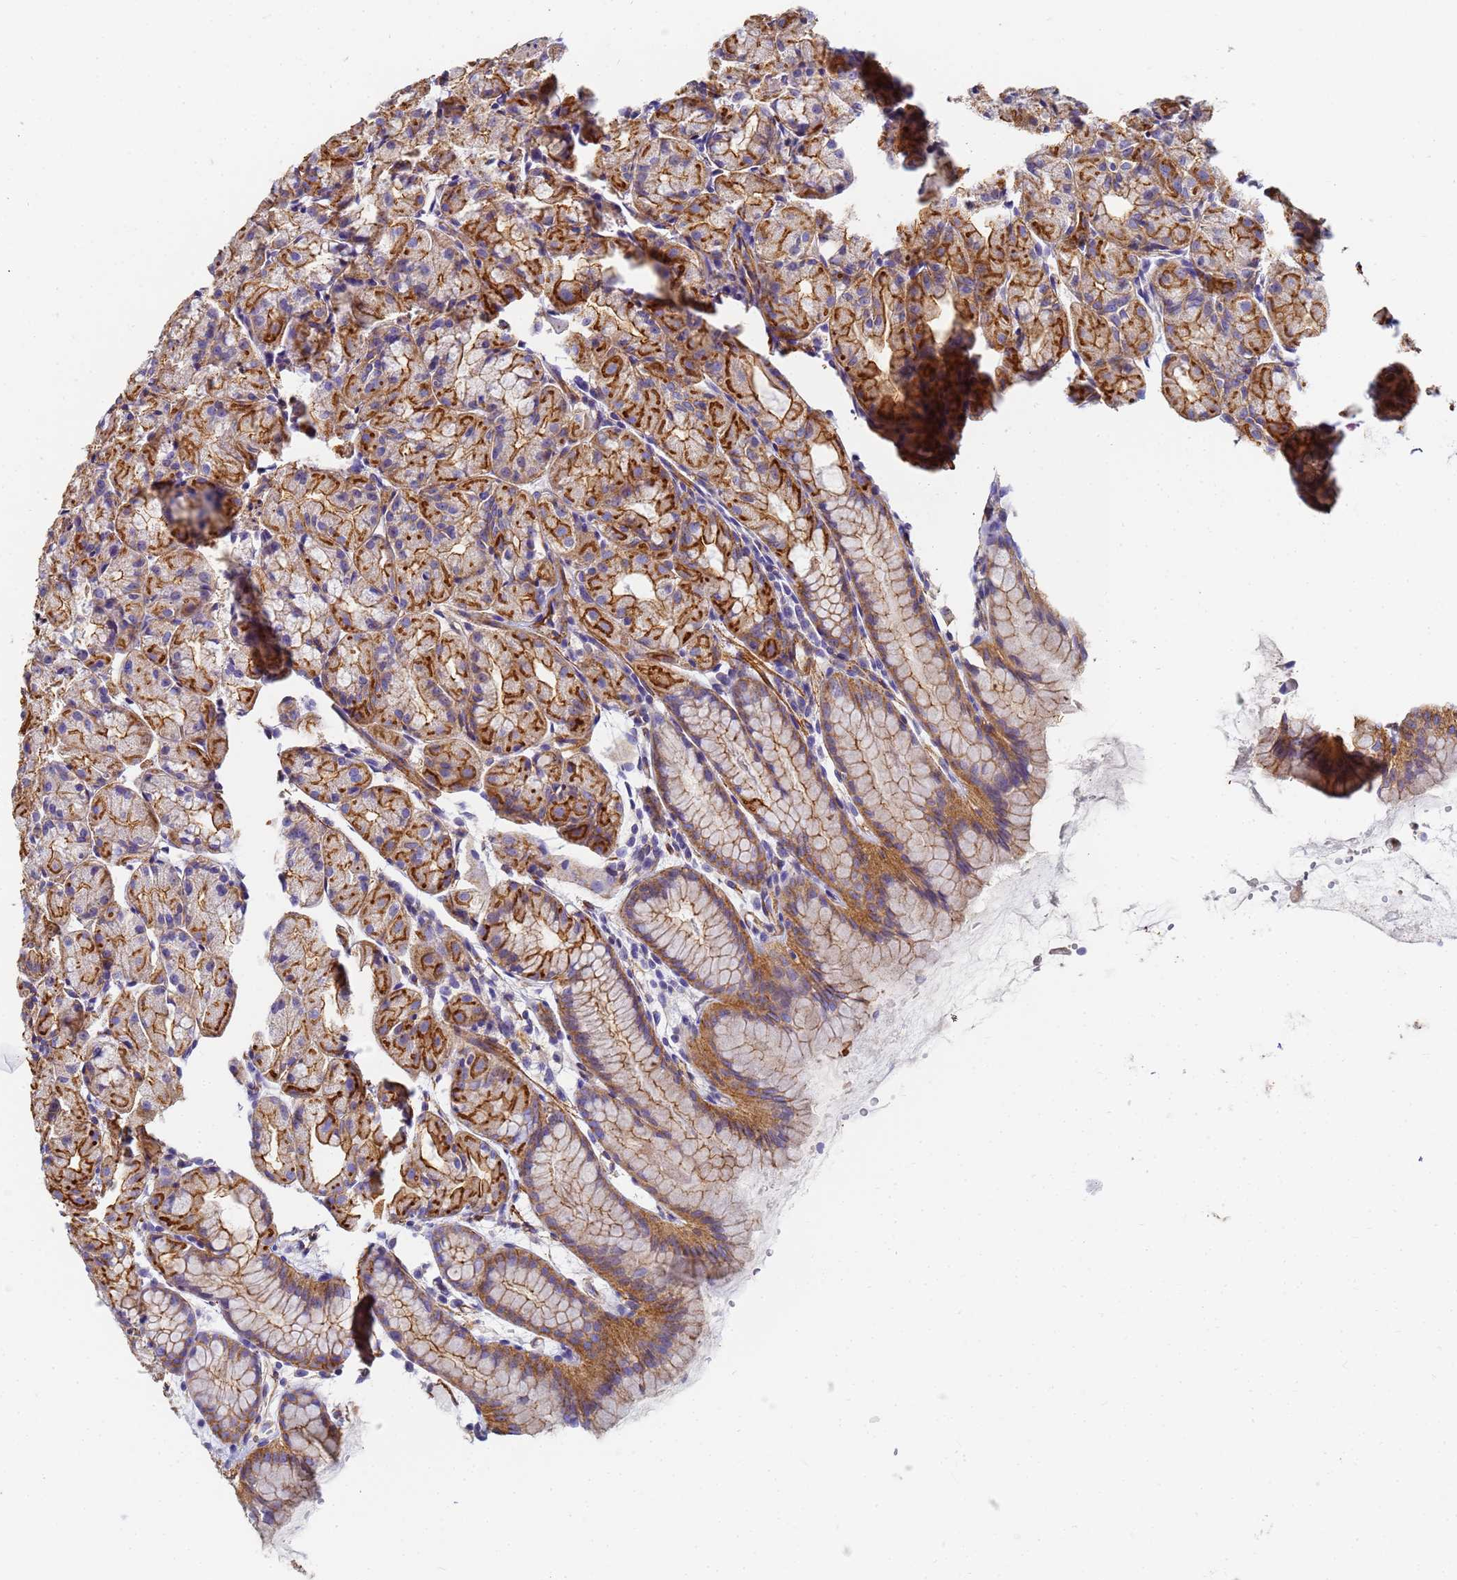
{"staining": {"intensity": "strong", "quantity": "25%-75%", "location": "cytoplasmic/membranous"}, "tissue": "stomach", "cell_type": "Glandular cells", "image_type": "normal", "snomed": [{"axis": "morphology", "description": "Normal tissue, NOS"}, {"axis": "topography", "description": "Stomach, upper"}], "caption": "Brown immunohistochemical staining in benign stomach shows strong cytoplasmic/membranous expression in about 25%-75% of glandular cells. (DAB IHC with brightfield microscopy, high magnification).", "gene": "TPM1", "patient": {"sex": "male", "age": 47}}